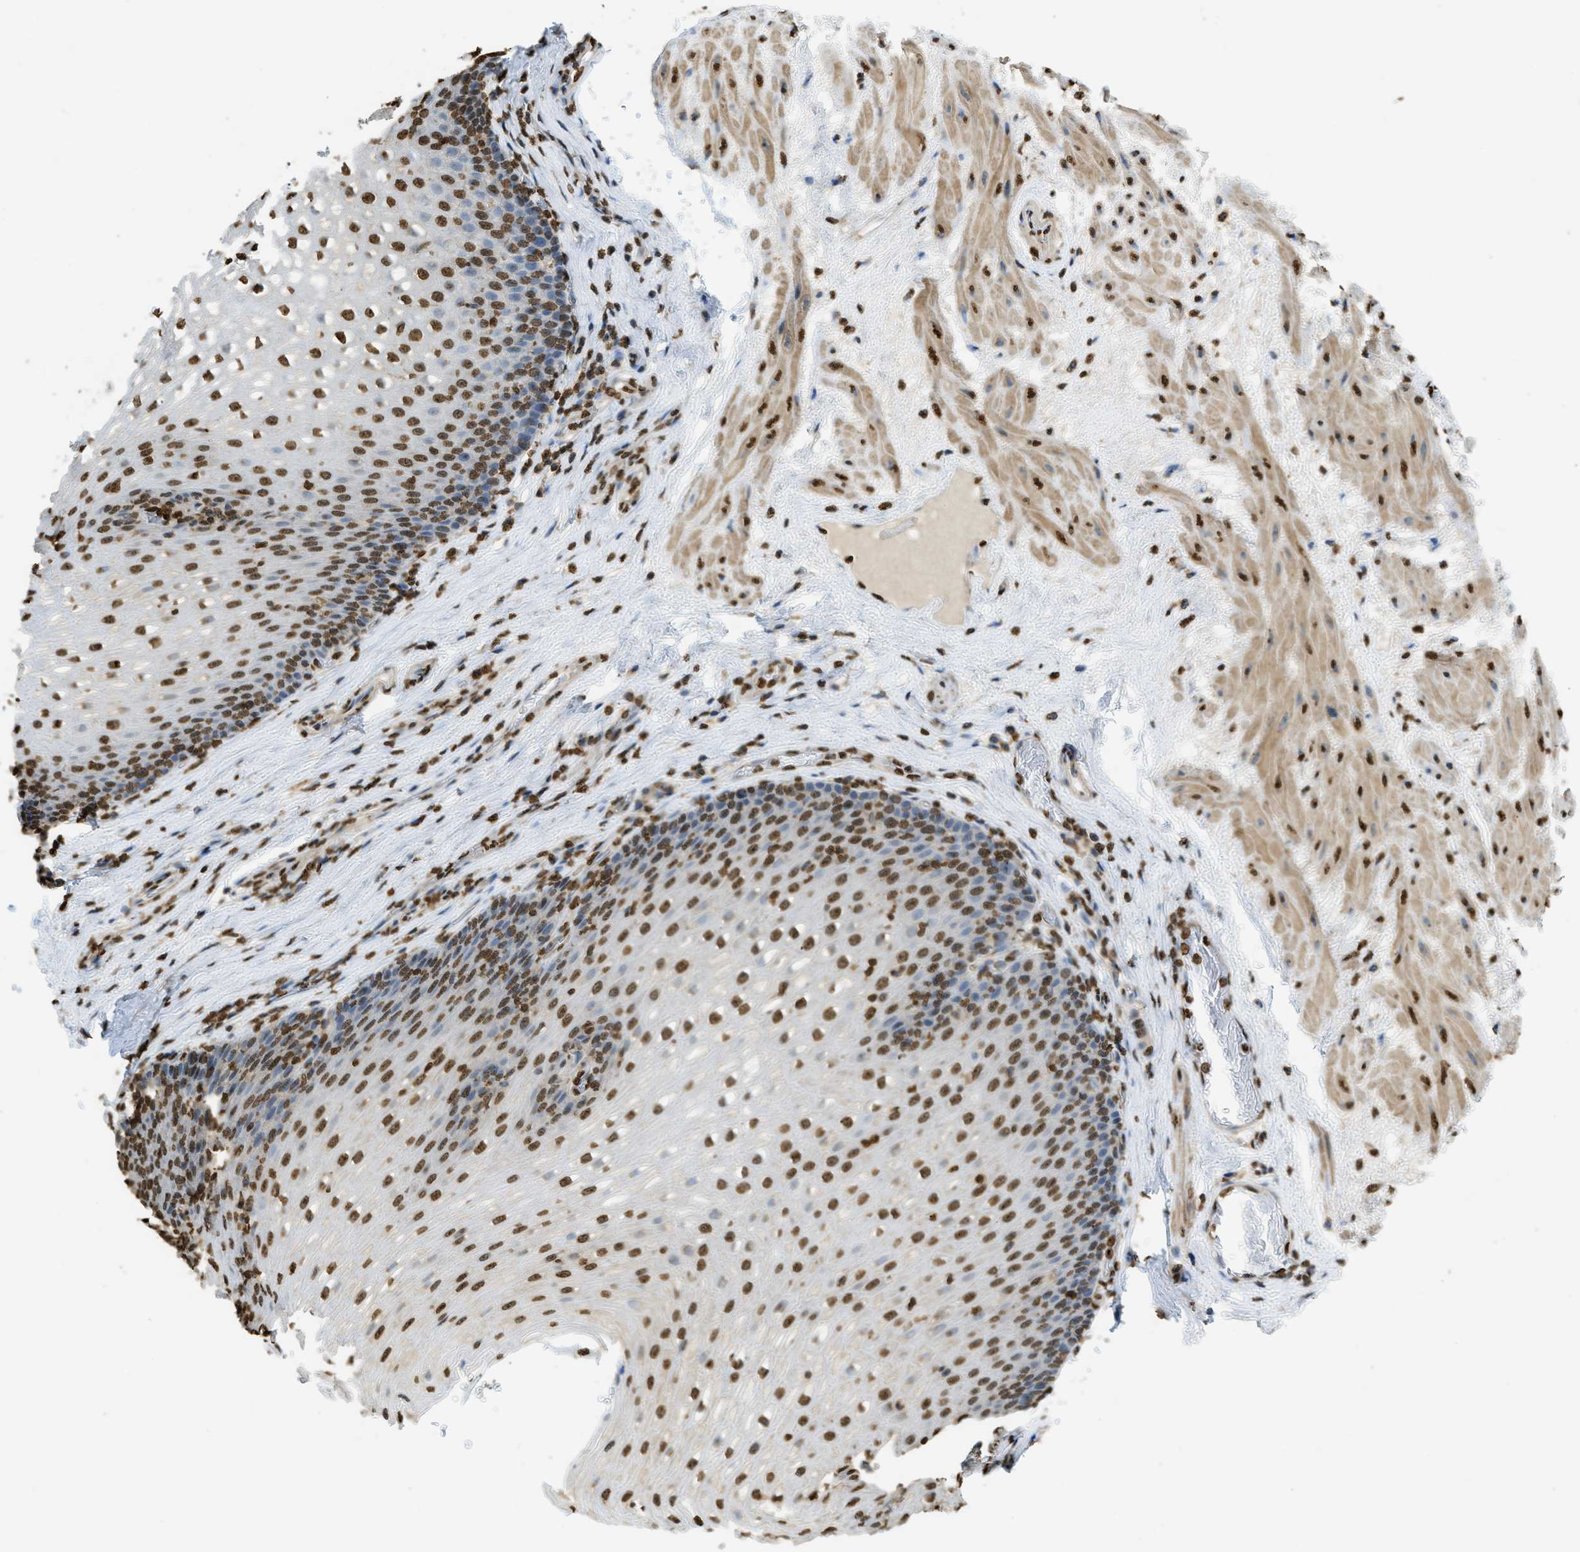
{"staining": {"intensity": "strong", "quantity": ">75%", "location": "nuclear"}, "tissue": "esophagus", "cell_type": "Squamous epithelial cells", "image_type": "normal", "snomed": [{"axis": "morphology", "description": "Normal tissue, NOS"}, {"axis": "topography", "description": "Esophagus"}], "caption": "This is an image of immunohistochemistry (IHC) staining of benign esophagus, which shows strong staining in the nuclear of squamous epithelial cells.", "gene": "NR5A2", "patient": {"sex": "male", "age": 48}}